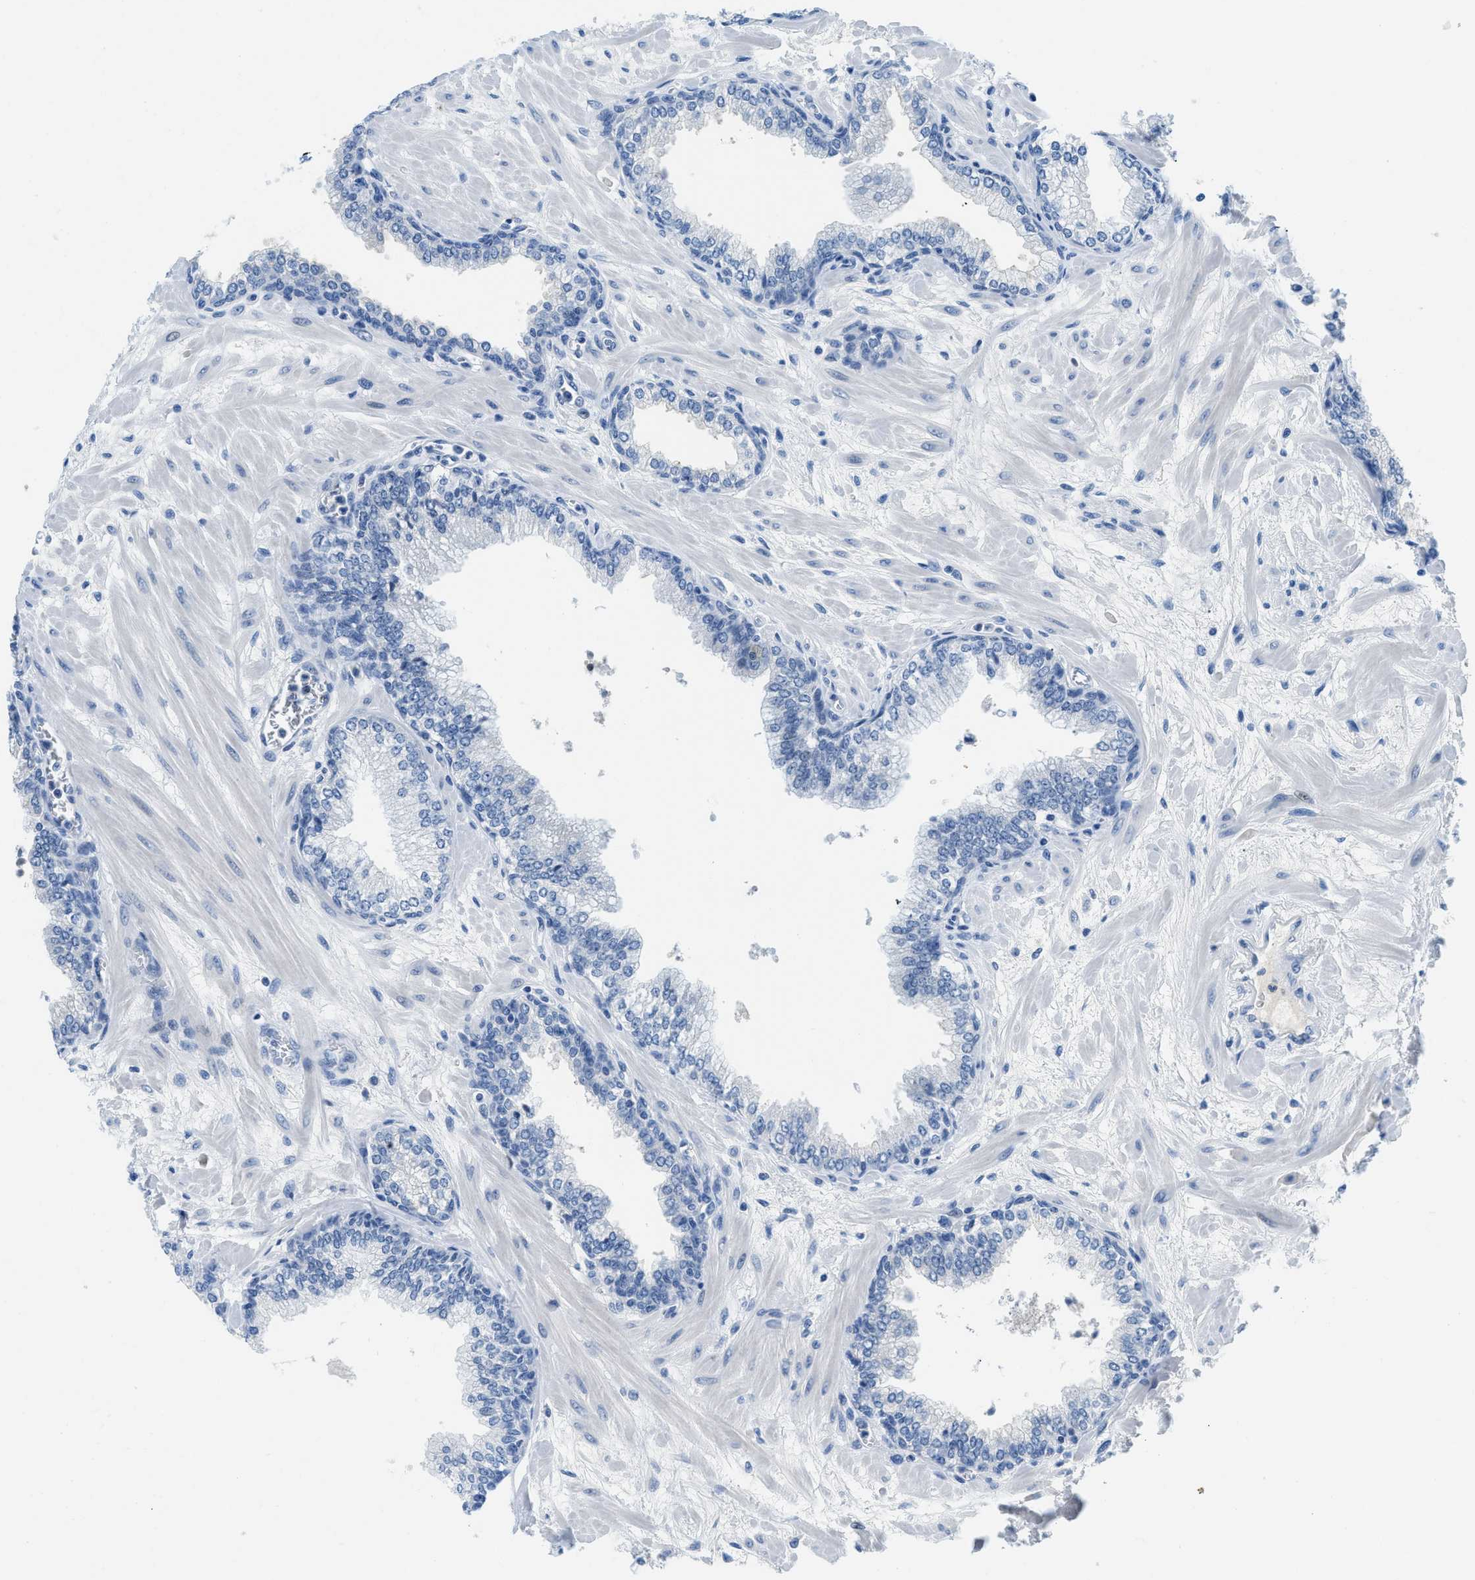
{"staining": {"intensity": "negative", "quantity": "none", "location": "none"}, "tissue": "prostate", "cell_type": "Glandular cells", "image_type": "normal", "snomed": [{"axis": "morphology", "description": "Normal tissue, NOS"}, {"axis": "morphology", "description": "Urothelial carcinoma, Low grade"}, {"axis": "topography", "description": "Urinary bladder"}, {"axis": "topography", "description": "Prostate"}], "caption": "This photomicrograph is of benign prostate stained with immunohistochemistry (IHC) to label a protein in brown with the nuclei are counter-stained blue. There is no expression in glandular cells.", "gene": "MBL2", "patient": {"sex": "male", "age": 60}}